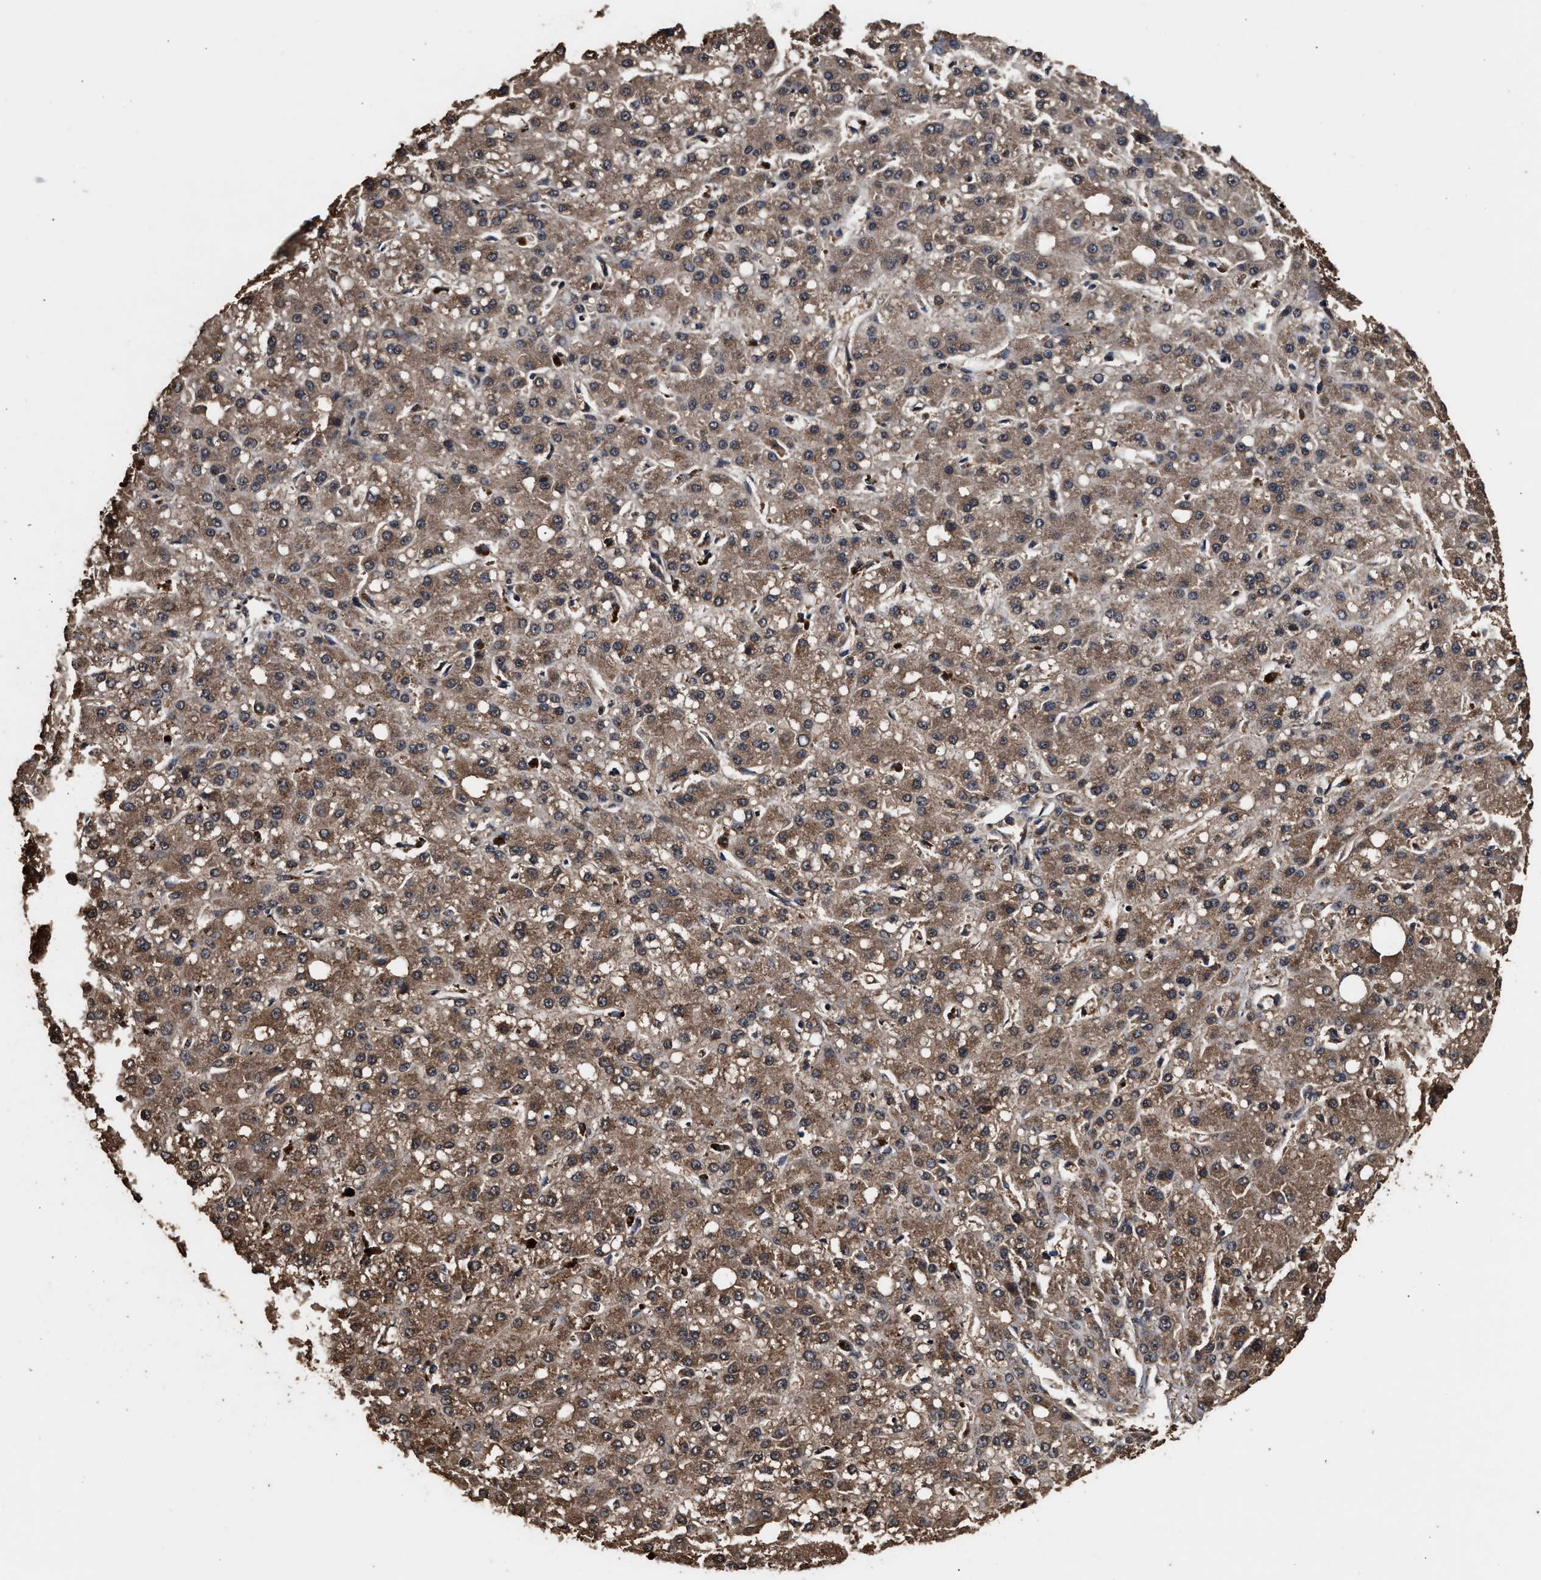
{"staining": {"intensity": "moderate", "quantity": ">75%", "location": "cytoplasmic/membranous"}, "tissue": "liver cancer", "cell_type": "Tumor cells", "image_type": "cancer", "snomed": [{"axis": "morphology", "description": "Carcinoma, Hepatocellular, NOS"}, {"axis": "topography", "description": "Liver"}], "caption": "Brown immunohistochemical staining in hepatocellular carcinoma (liver) exhibits moderate cytoplasmic/membranous positivity in about >75% of tumor cells.", "gene": "KYAT1", "patient": {"sex": "male", "age": 67}}